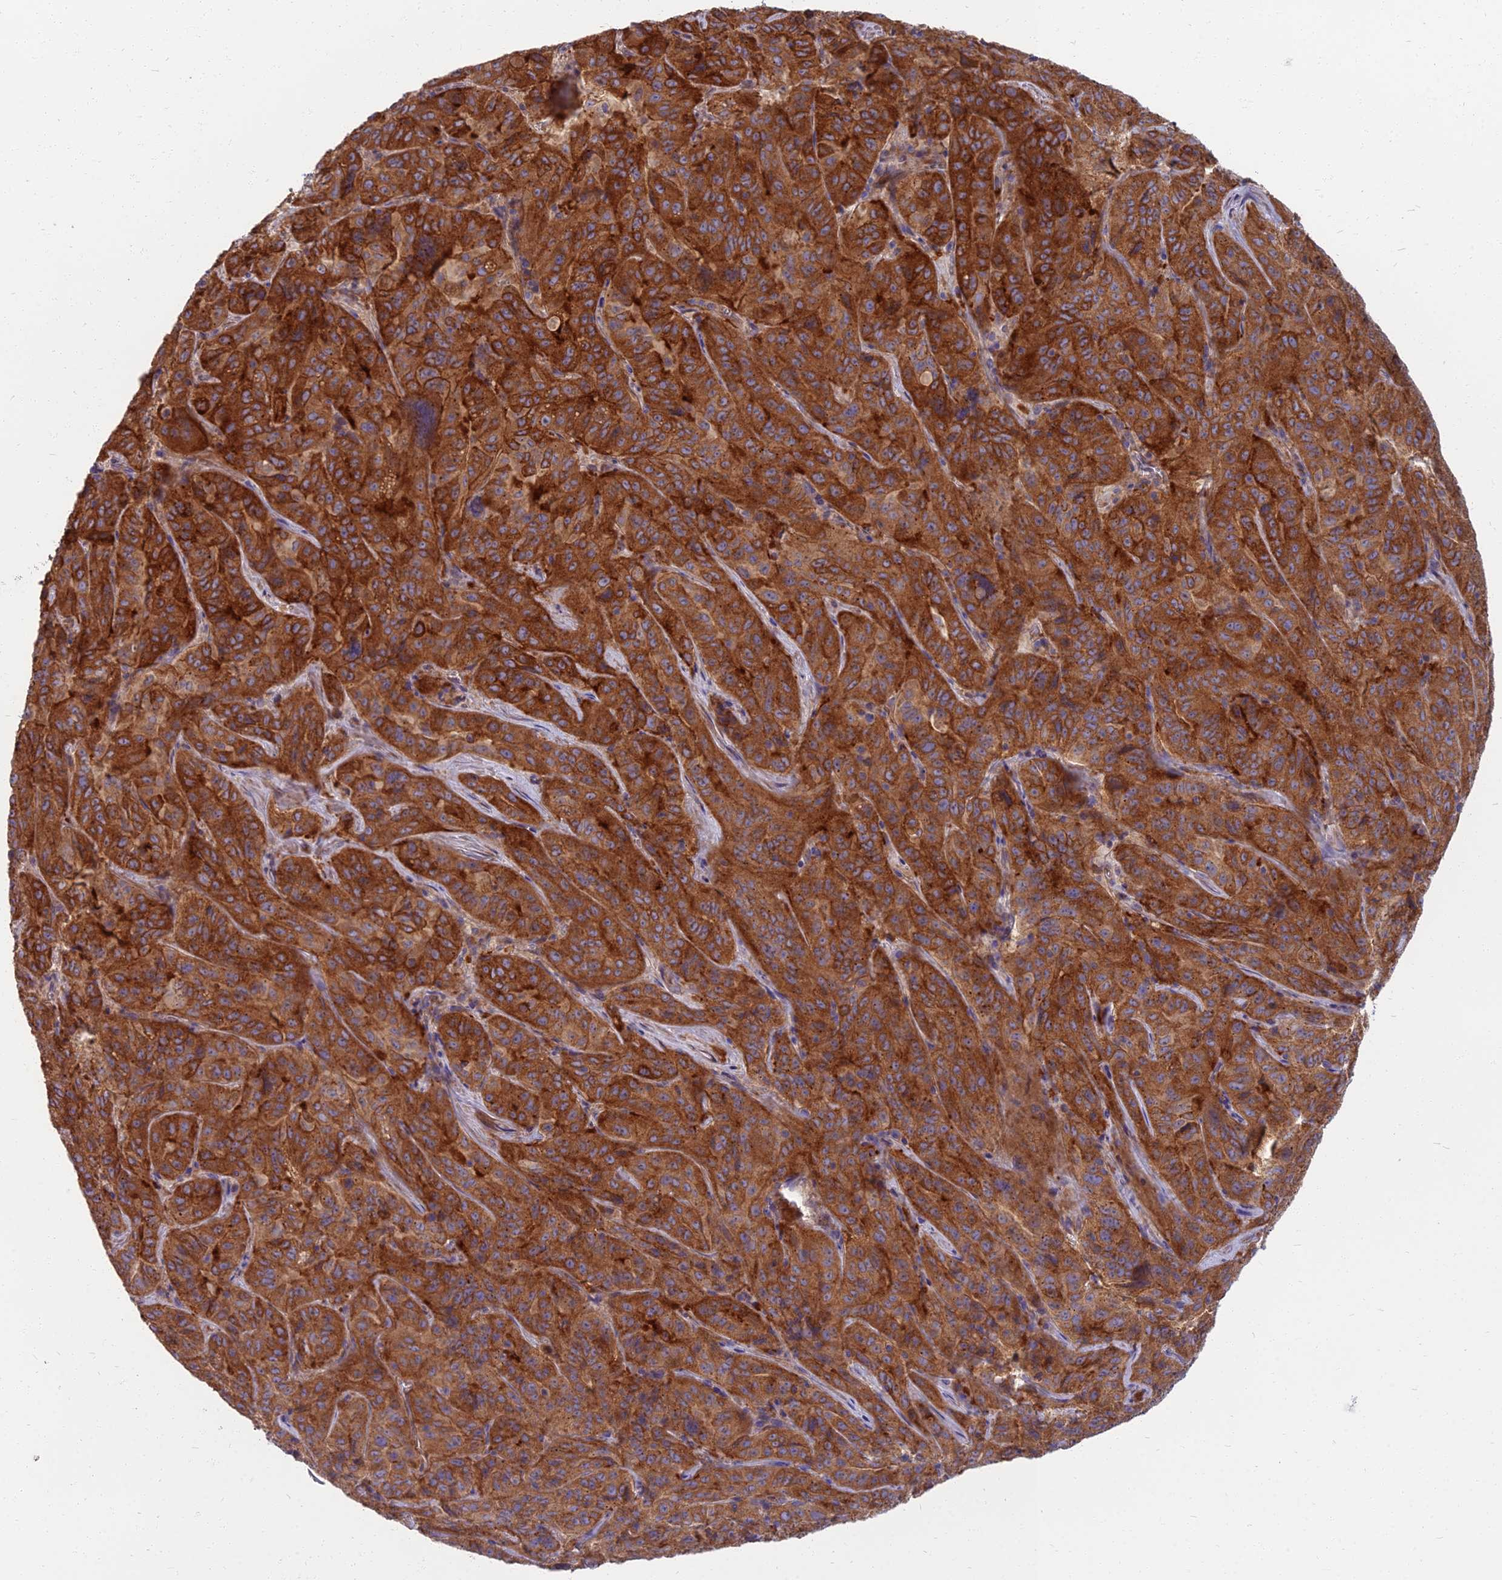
{"staining": {"intensity": "strong", "quantity": ">75%", "location": "cytoplasmic/membranous"}, "tissue": "pancreatic cancer", "cell_type": "Tumor cells", "image_type": "cancer", "snomed": [{"axis": "morphology", "description": "Adenocarcinoma, NOS"}, {"axis": "topography", "description": "Pancreas"}], "caption": "Pancreatic cancer was stained to show a protein in brown. There is high levels of strong cytoplasmic/membranous staining in approximately >75% of tumor cells. (DAB = brown stain, brightfield microscopy at high magnification).", "gene": "WDR24", "patient": {"sex": "male", "age": 63}}